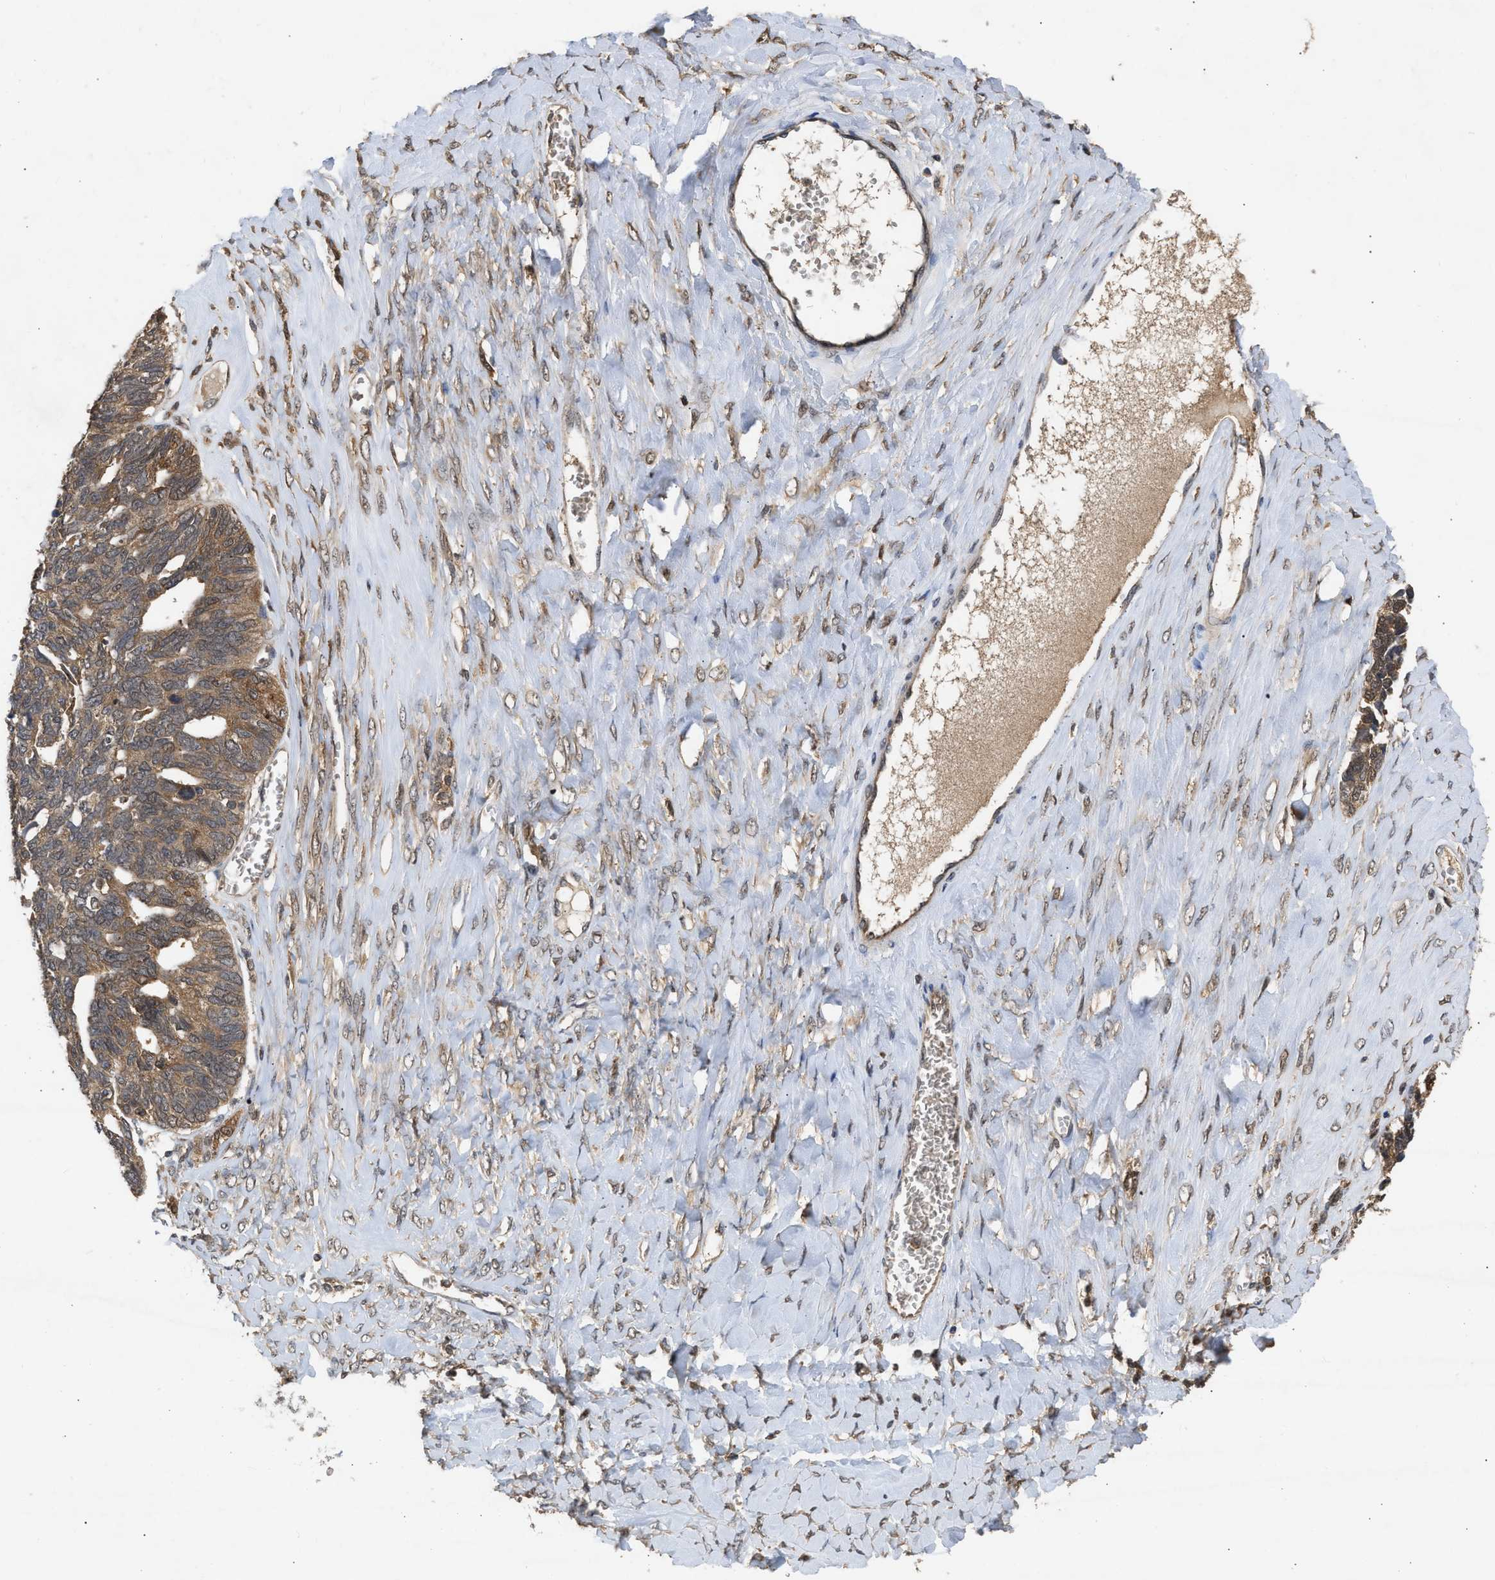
{"staining": {"intensity": "moderate", "quantity": ">75%", "location": "cytoplasmic/membranous"}, "tissue": "ovarian cancer", "cell_type": "Tumor cells", "image_type": "cancer", "snomed": [{"axis": "morphology", "description": "Cystadenocarcinoma, serous, NOS"}, {"axis": "topography", "description": "Ovary"}], "caption": "Serous cystadenocarcinoma (ovarian) stained for a protein (brown) exhibits moderate cytoplasmic/membranous positive positivity in about >75% of tumor cells.", "gene": "FITM1", "patient": {"sex": "female", "age": 79}}